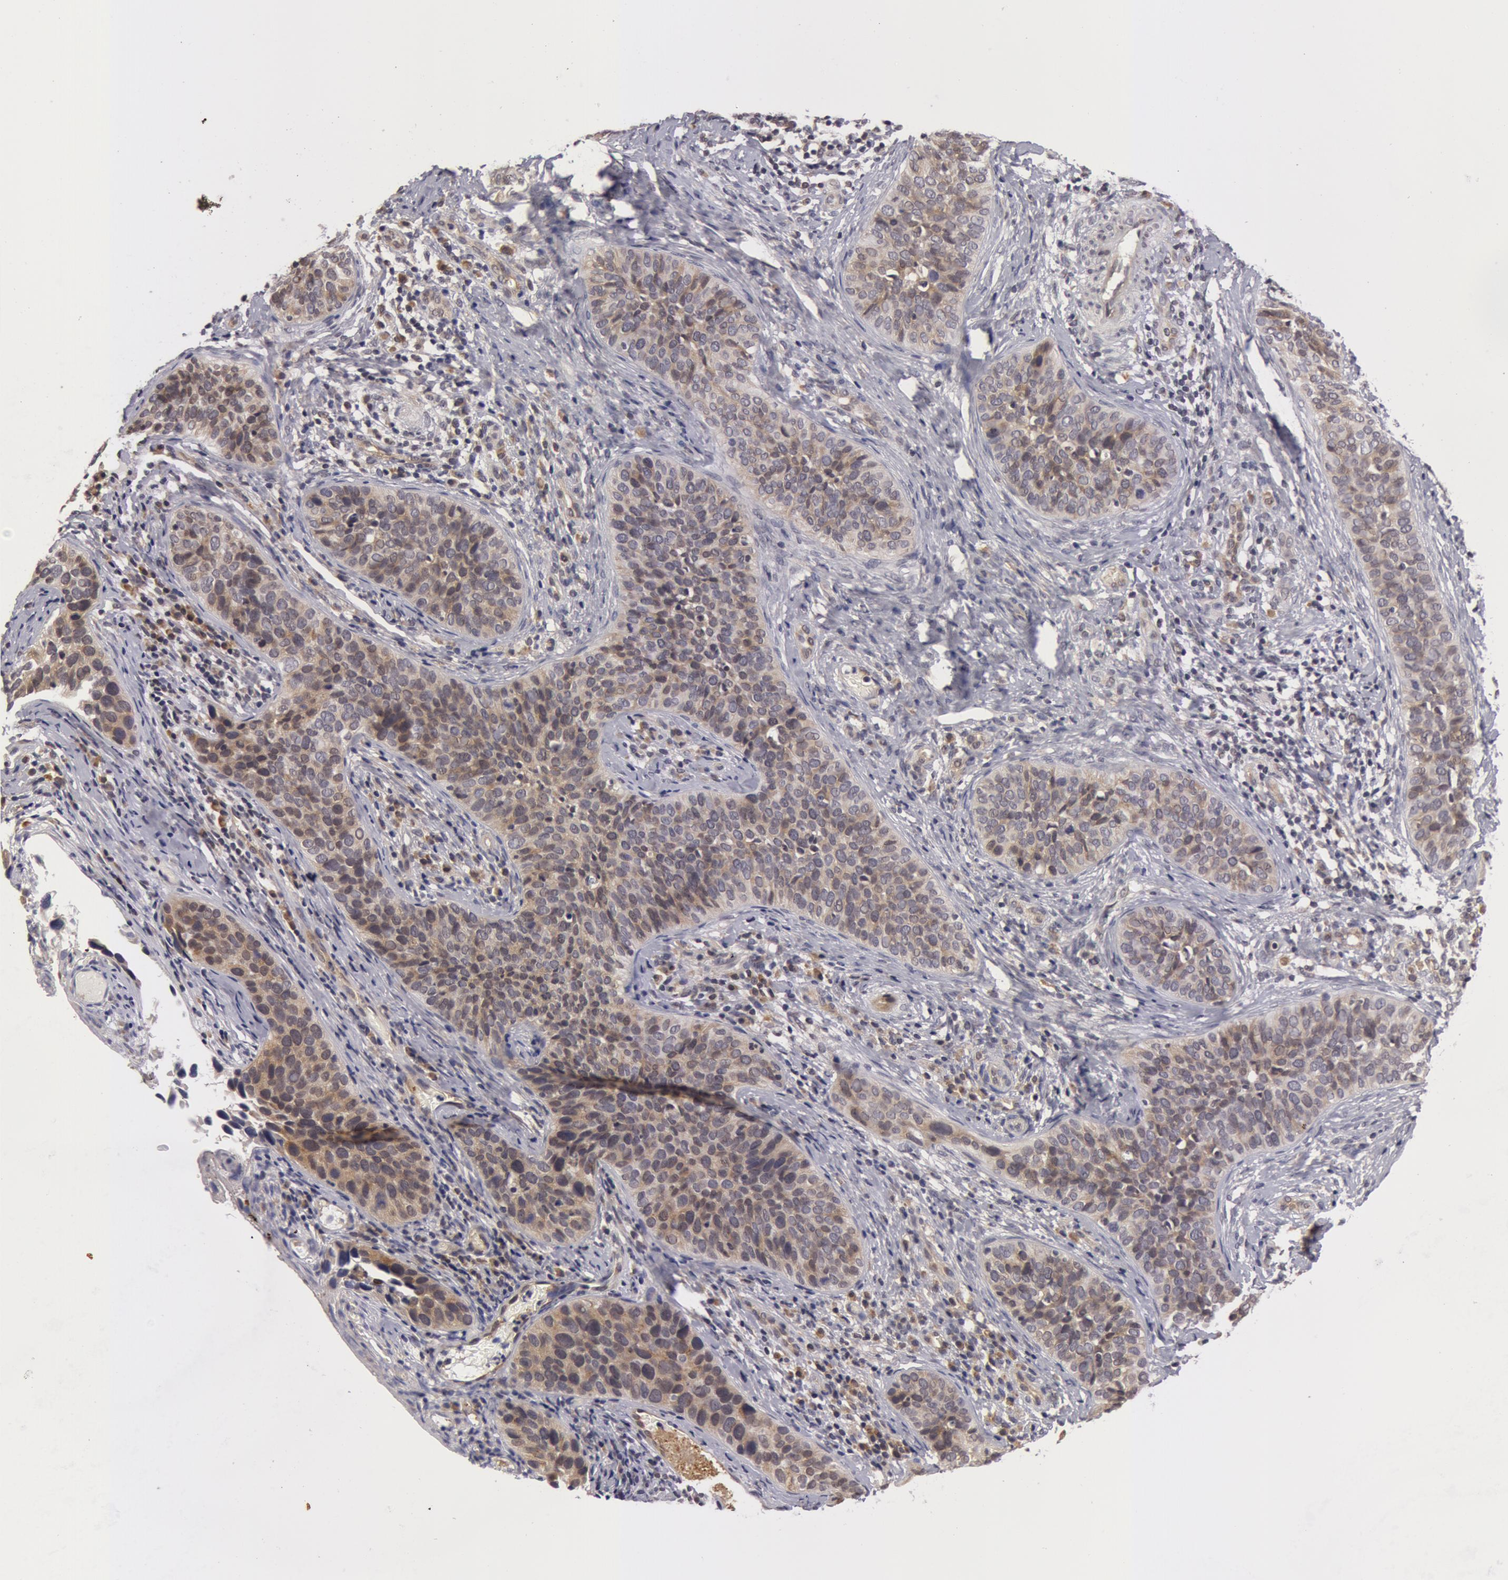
{"staining": {"intensity": "weak", "quantity": ">75%", "location": "cytoplasmic/membranous"}, "tissue": "cervical cancer", "cell_type": "Tumor cells", "image_type": "cancer", "snomed": [{"axis": "morphology", "description": "Squamous cell carcinoma, NOS"}, {"axis": "topography", "description": "Cervix"}], "caption": "Cervical cancer (squamous cell carcinoma) stained for a protein (brown) demonstrates weak cytoplasmic/membranous positive positivity in approximately >75% of tumor cells.", "gene": "SYTL4", "patient": {"sex": "female", "age": 31}}